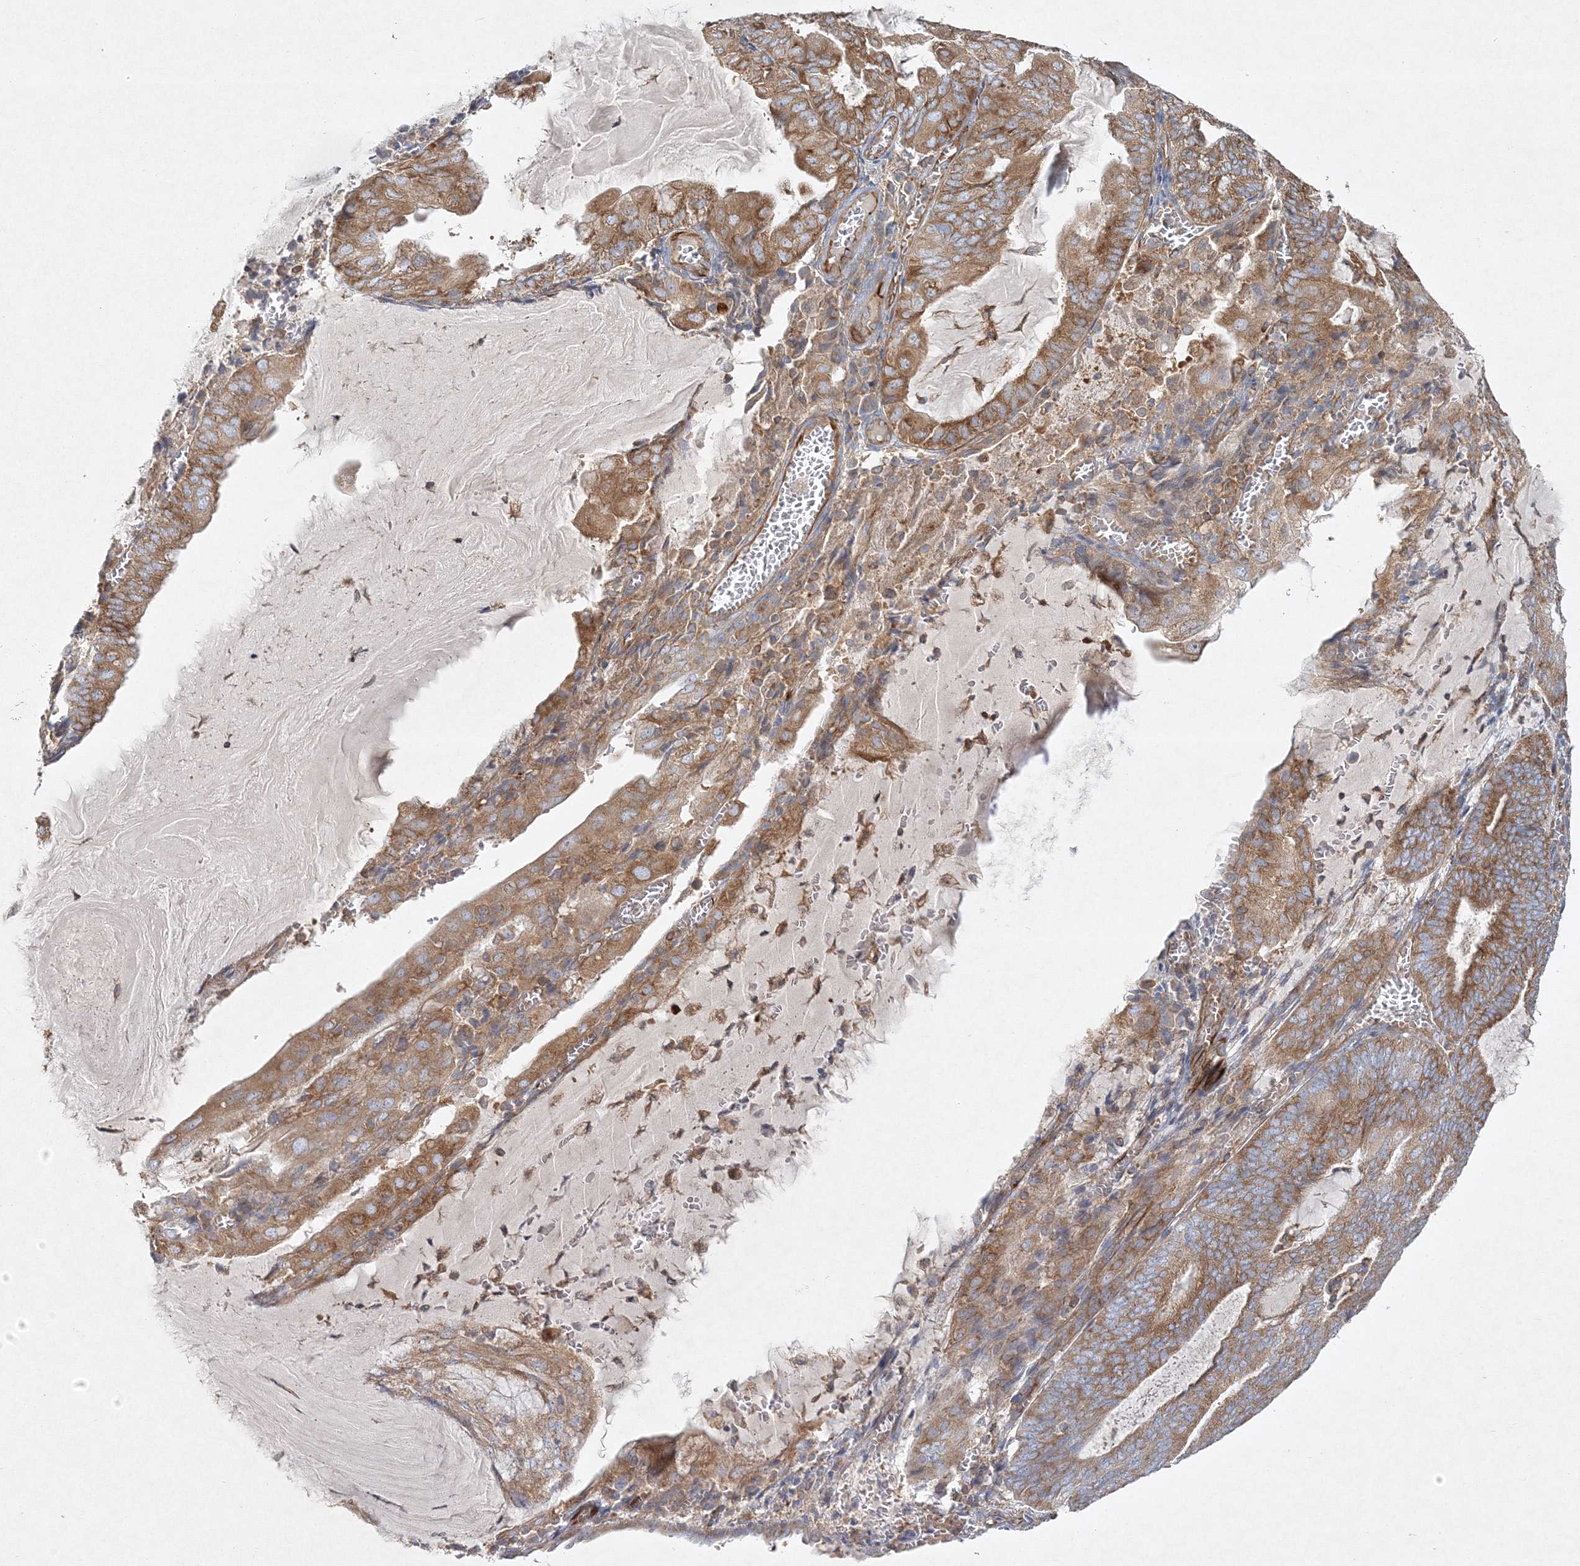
{"staining": {"intensity": "moderate", "quantity": ">75%", "location": "cytoplasmic/membranous"}, "tissue": "endometrial cancer", "cell_type": "Tumor cells", "image_type": "cancer", "snomed": [{"axis": "morphology", "description": "Adenocarcinoma, NOS"}, {"axis": "topography", "description": "Endometrium"}], "caption": "Endometrial cancer stained for a protein displays moderate cytoplasmic/membranous positivity in tumor cells.", "gene": "WDR37", "patient": {"sex": "female", "age": 81}}